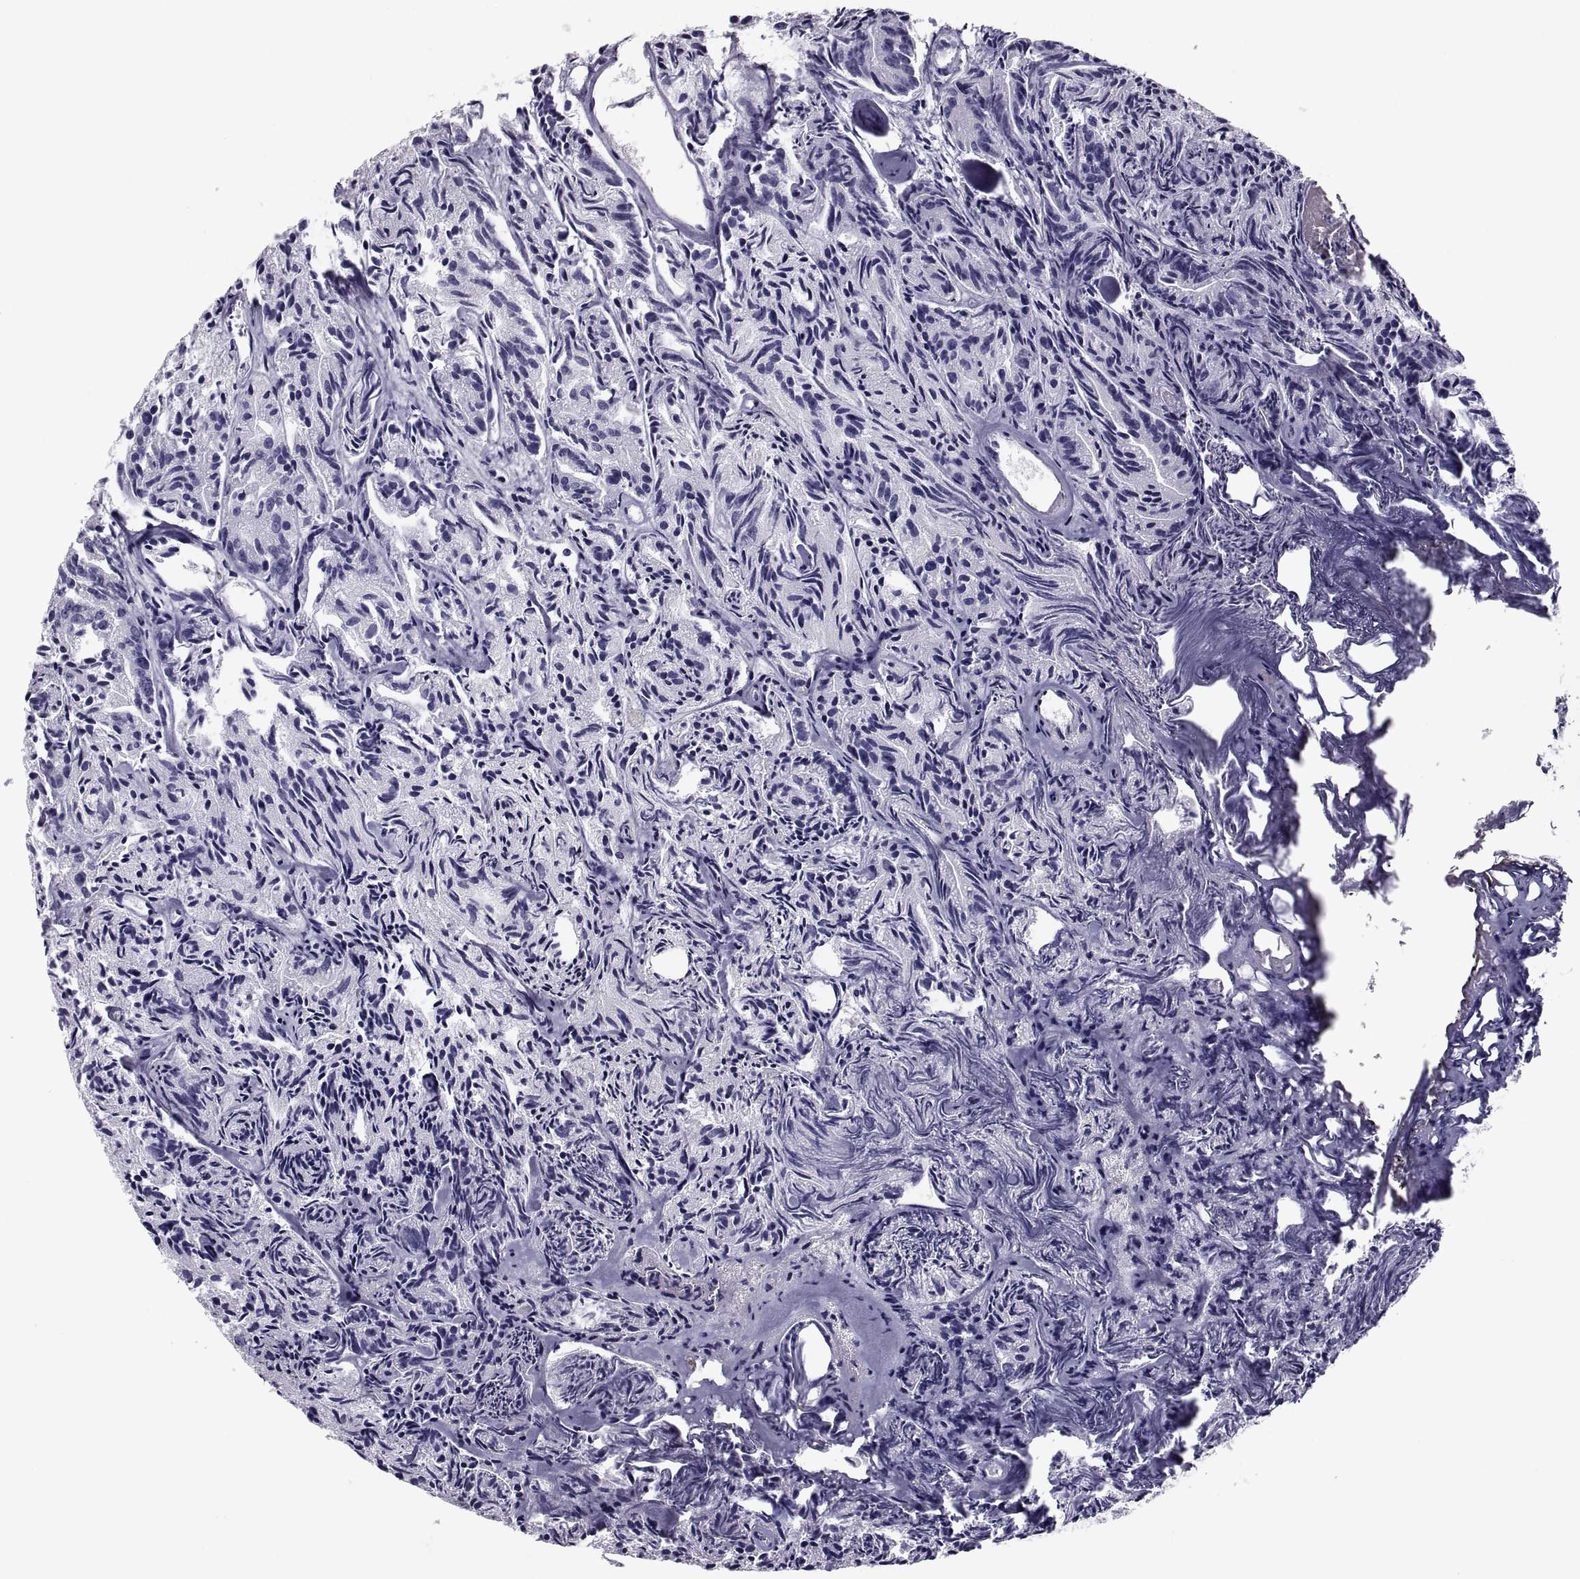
{"staining": {"intensity": "negative", "quantity": "none", "location": "none"}, "tissue": "prostate cancer", "cell_type": "Tumor cells", "image_type": "cancer", "snomed": [{"axis": "morphology", "description": "Adenocarcinoma, Medium grade"}, {"axis": "topography", "description": "Prostate"}], "caption": "This is an immunohistochemistry (IHC) photomicrograph of human prostate cancer (adenocarcinoma (medium-grade)). There is no staining in tumor cells.", "gene": "CRISP1", "patient": {"sex": "male", "age": 74}}